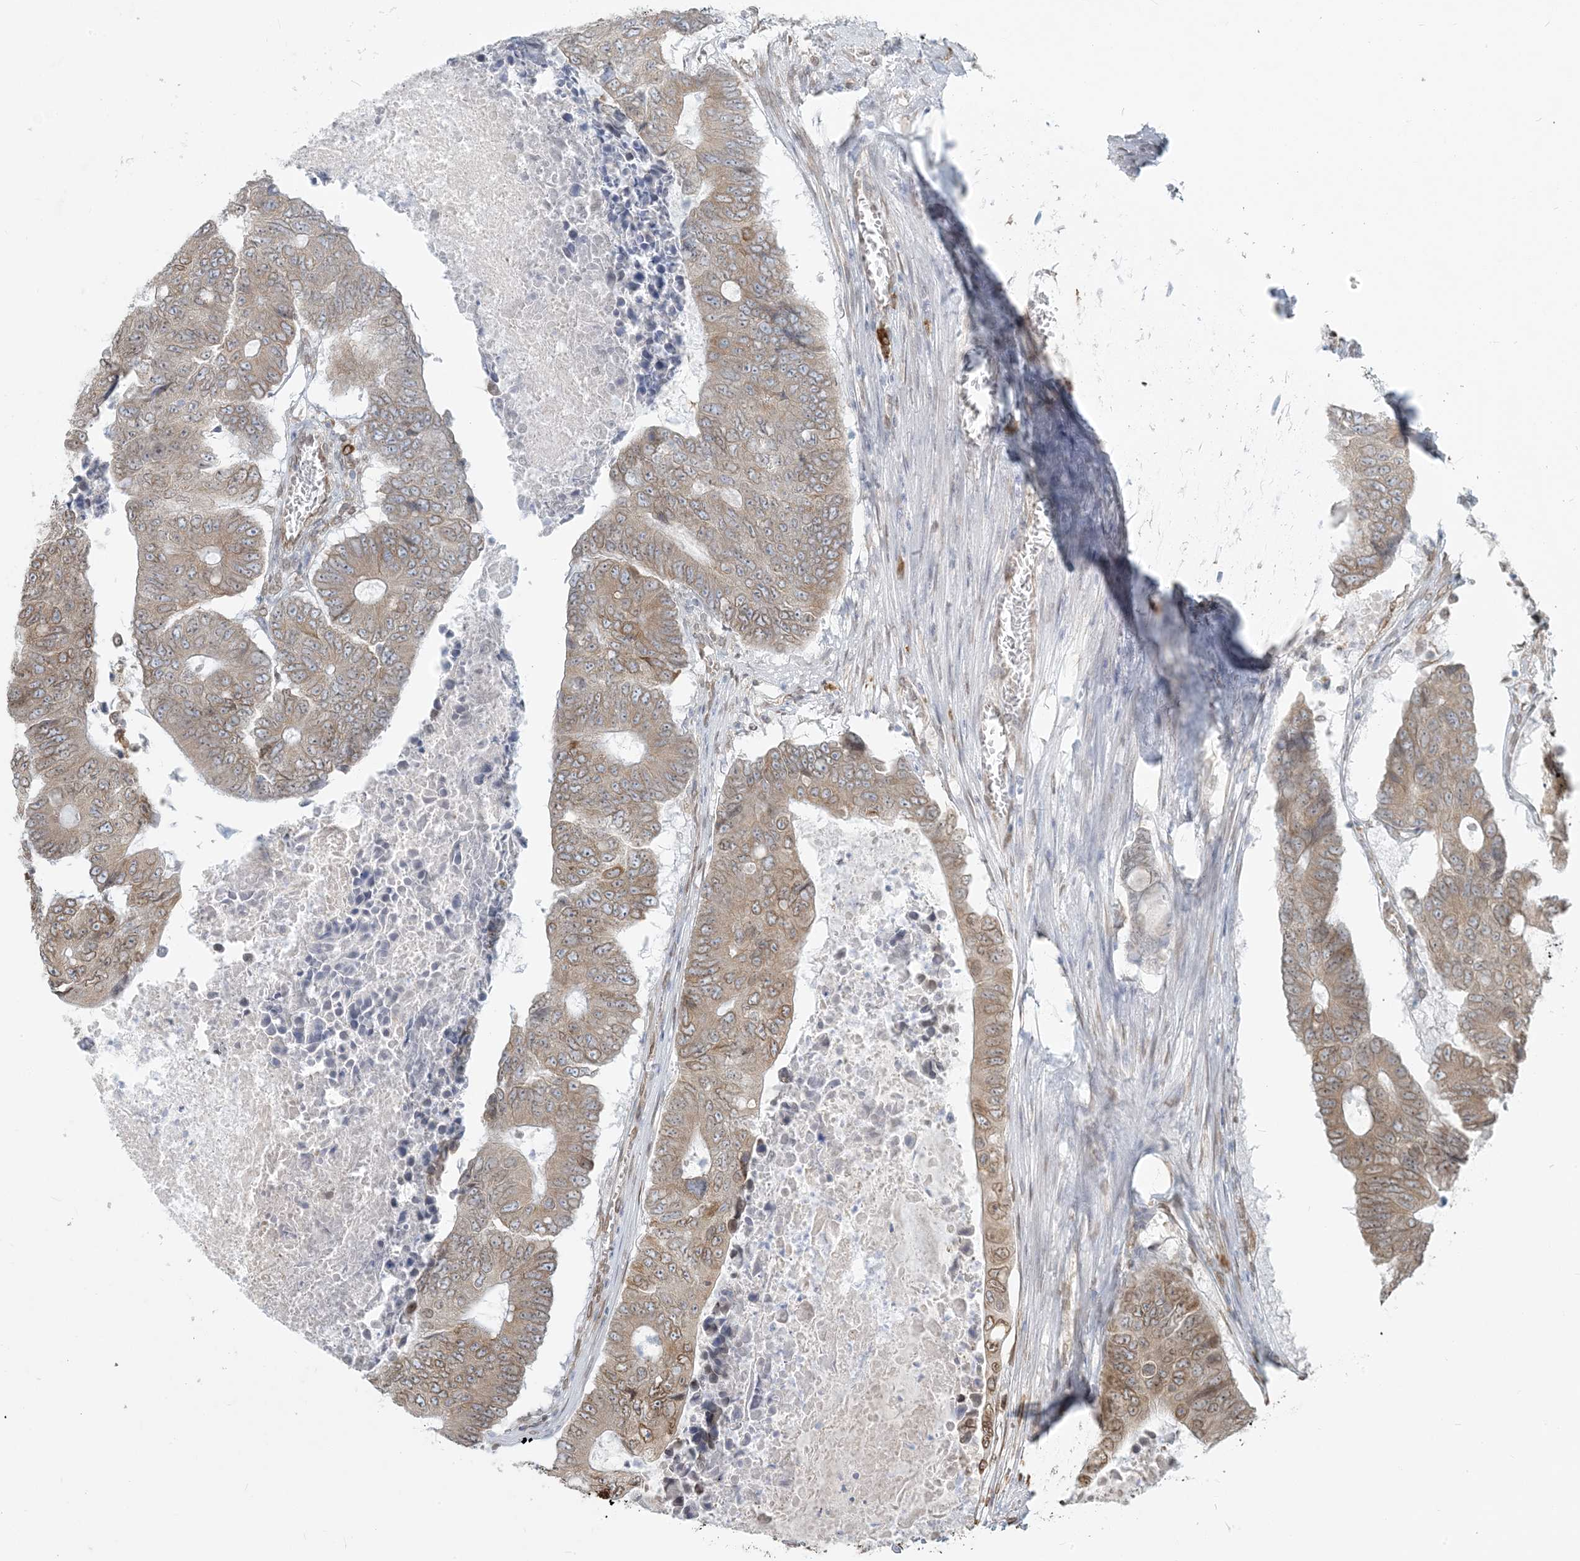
{"staining": {"intensity": "moderate", "quantity": "25%-75%", "location": "cytoplasmic/membranous"}, "tissue": "colorectal cancer", "cell_type": "Tumor cells", "image_type": "cancer", "snomed": [{"axis": "morphology", "description": "Adenocarcinoma, NOS"}, {"axis": "topography", "description": "Colon"}], "caption": "An image showing moderate cytoplasmic/membranous staining in approximately 25%-75% of tumor cells in colorectal cancer, as visualized by brown immunohistochemical staining.", "gene": "WWP1", "patient": {"sex": "male", "age": 87}}